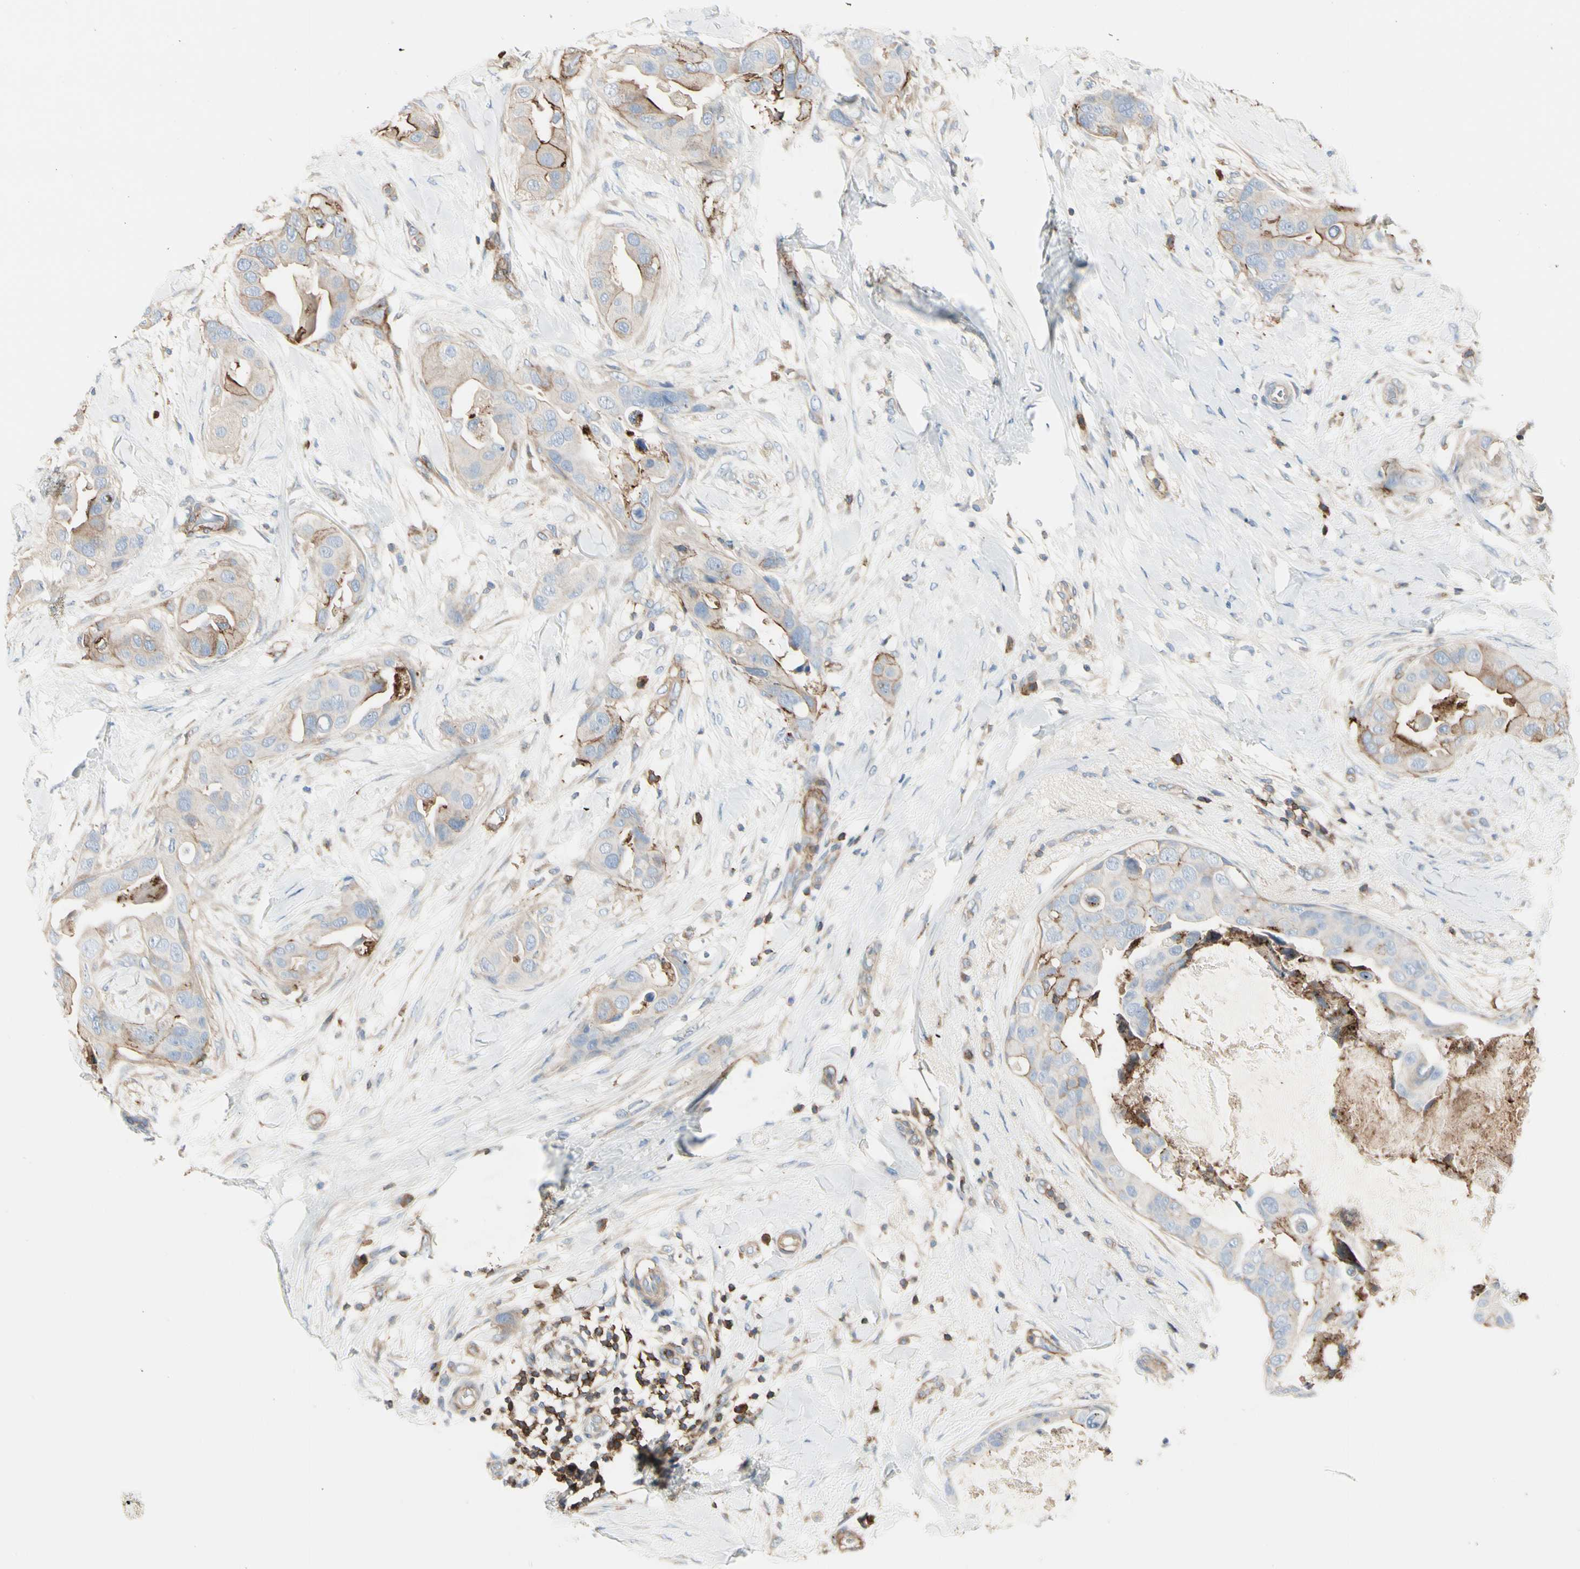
{"staining": {"intensity": "moderate", "quantity": "25%-75%", "location": "cytoplasmic/membranous"}, "tissue": "breast cancer", "cell_type": "Tumor cells", "image_type": "cancer", "snomed": [{"axis": "morphology", "description": "Duct carcinoma"}, {"axis": "topography", "description": "Breast"}], "caption": "Human breast cancer (infiltrating ductal carcinoma) stained for a protein (brown) reveals moderate cytoplasmic/membranous positive expression in about 25%-75% of tumor cells.", "gene": "CLEC2B", "patient": {"sex": "female", "age": 40}}